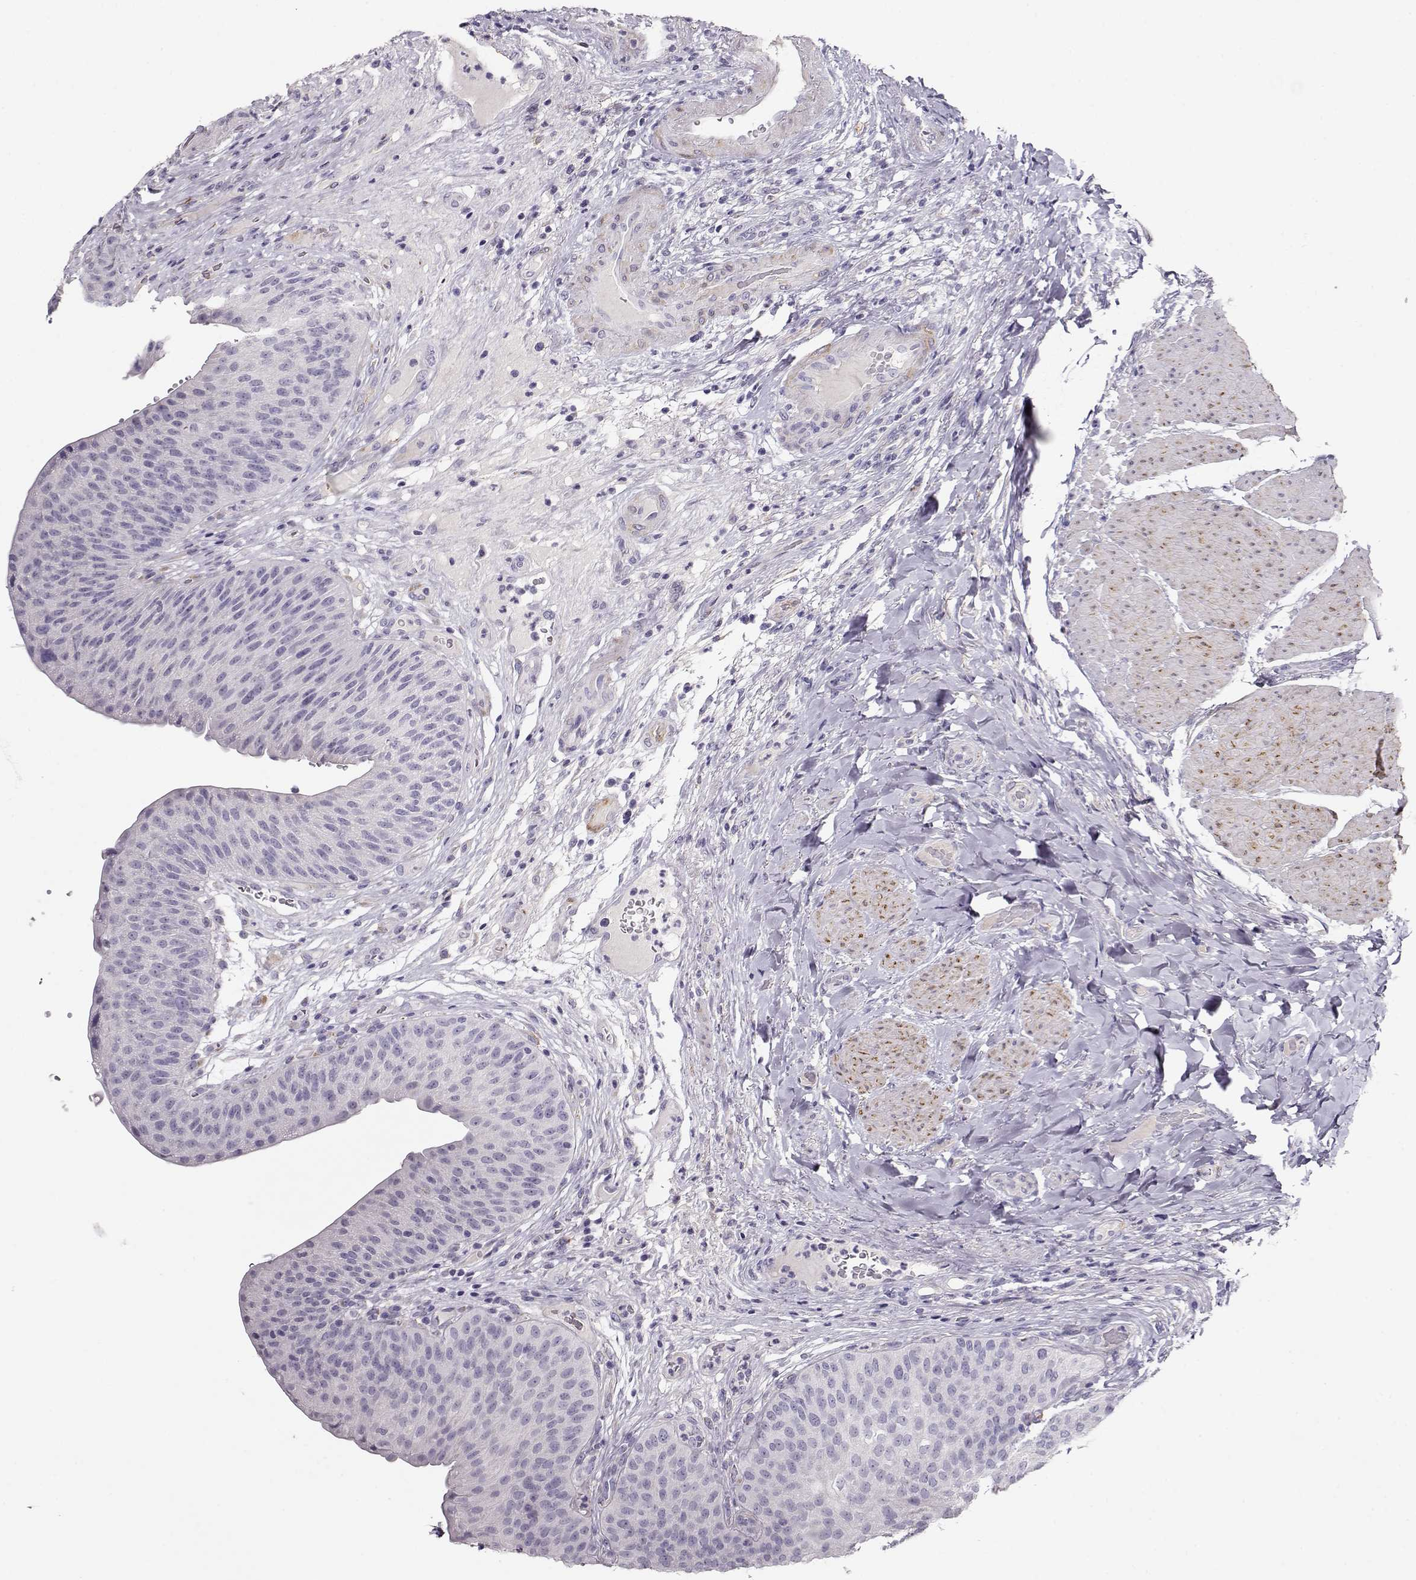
{"staining": {"intensity": "negative", "quantity": "none", "location": "none"}, "tissue": "urinary bladder", "cell_type": "Urothelial cells", "image_type": "normal", "snomed": [{"axis": "morphology", "description": "Normal tissue, NOS"}, {"axis": "topography", "description": "Urinary bladder"}], "caption": "Image shows no protein expression in urothelial cells of benign urinary bladder.", "gene": "RBM44", "patient": {"sex": "male", "age": 66}}